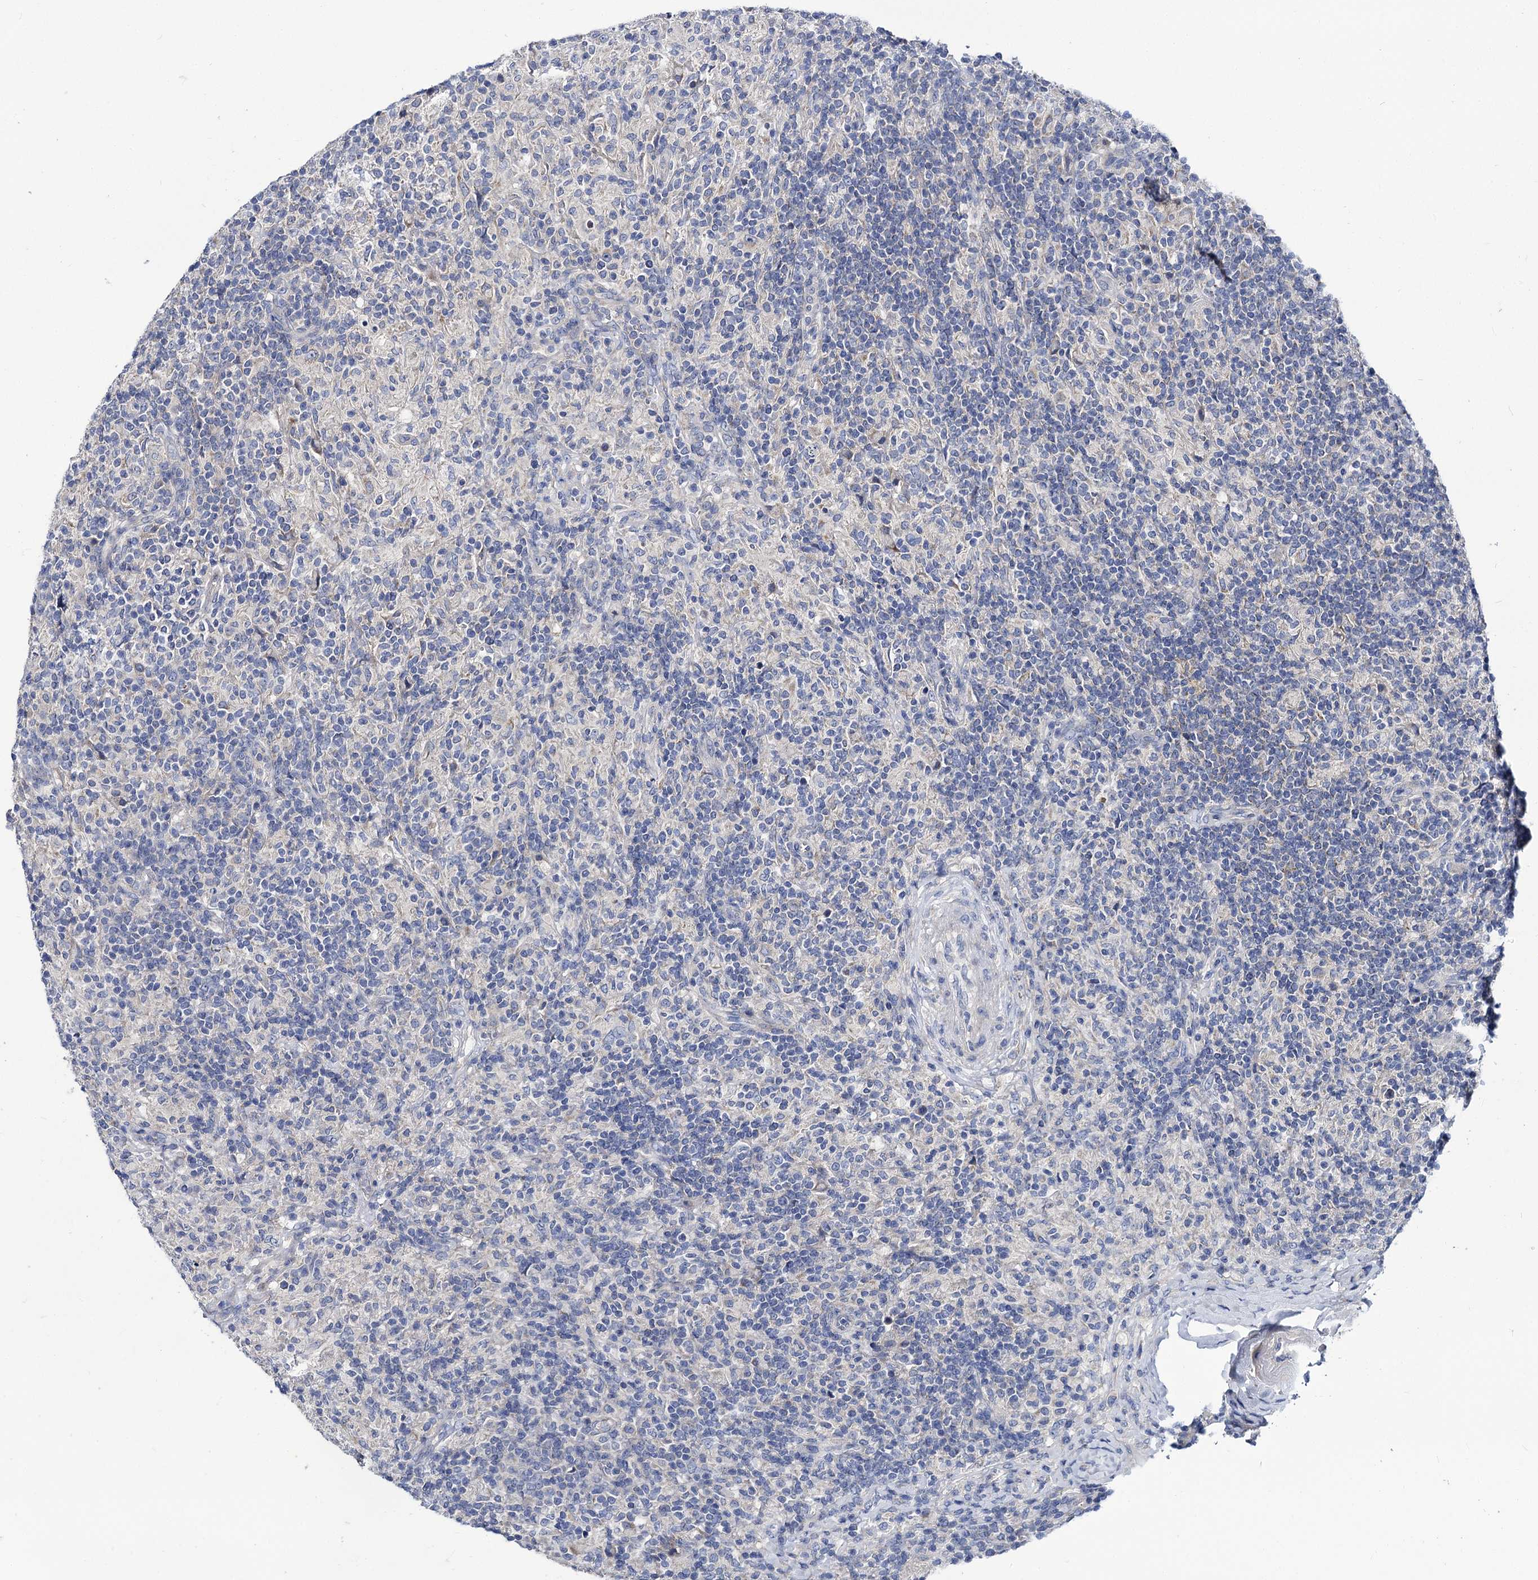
{"staining": {"intensity": "negative", "quantity": "none", "location": "none"}, "tissue": "lymphoma", "cell_type": "Tumor cells", "image_type": "cancer", "snomed": [{"axis": "morphology", "description": "Hodgkin's disease, NOS"}, {"axis": "topography", "description": "Lymph node"}], "caption": "DAB (3,3'-diaminobenzidine) immunohistochemical staining of Hodgkin's disease shows no significant positivity in tumor cells.", "gene": "PANX2", "patient": {"sex": "male", "age": 70}}